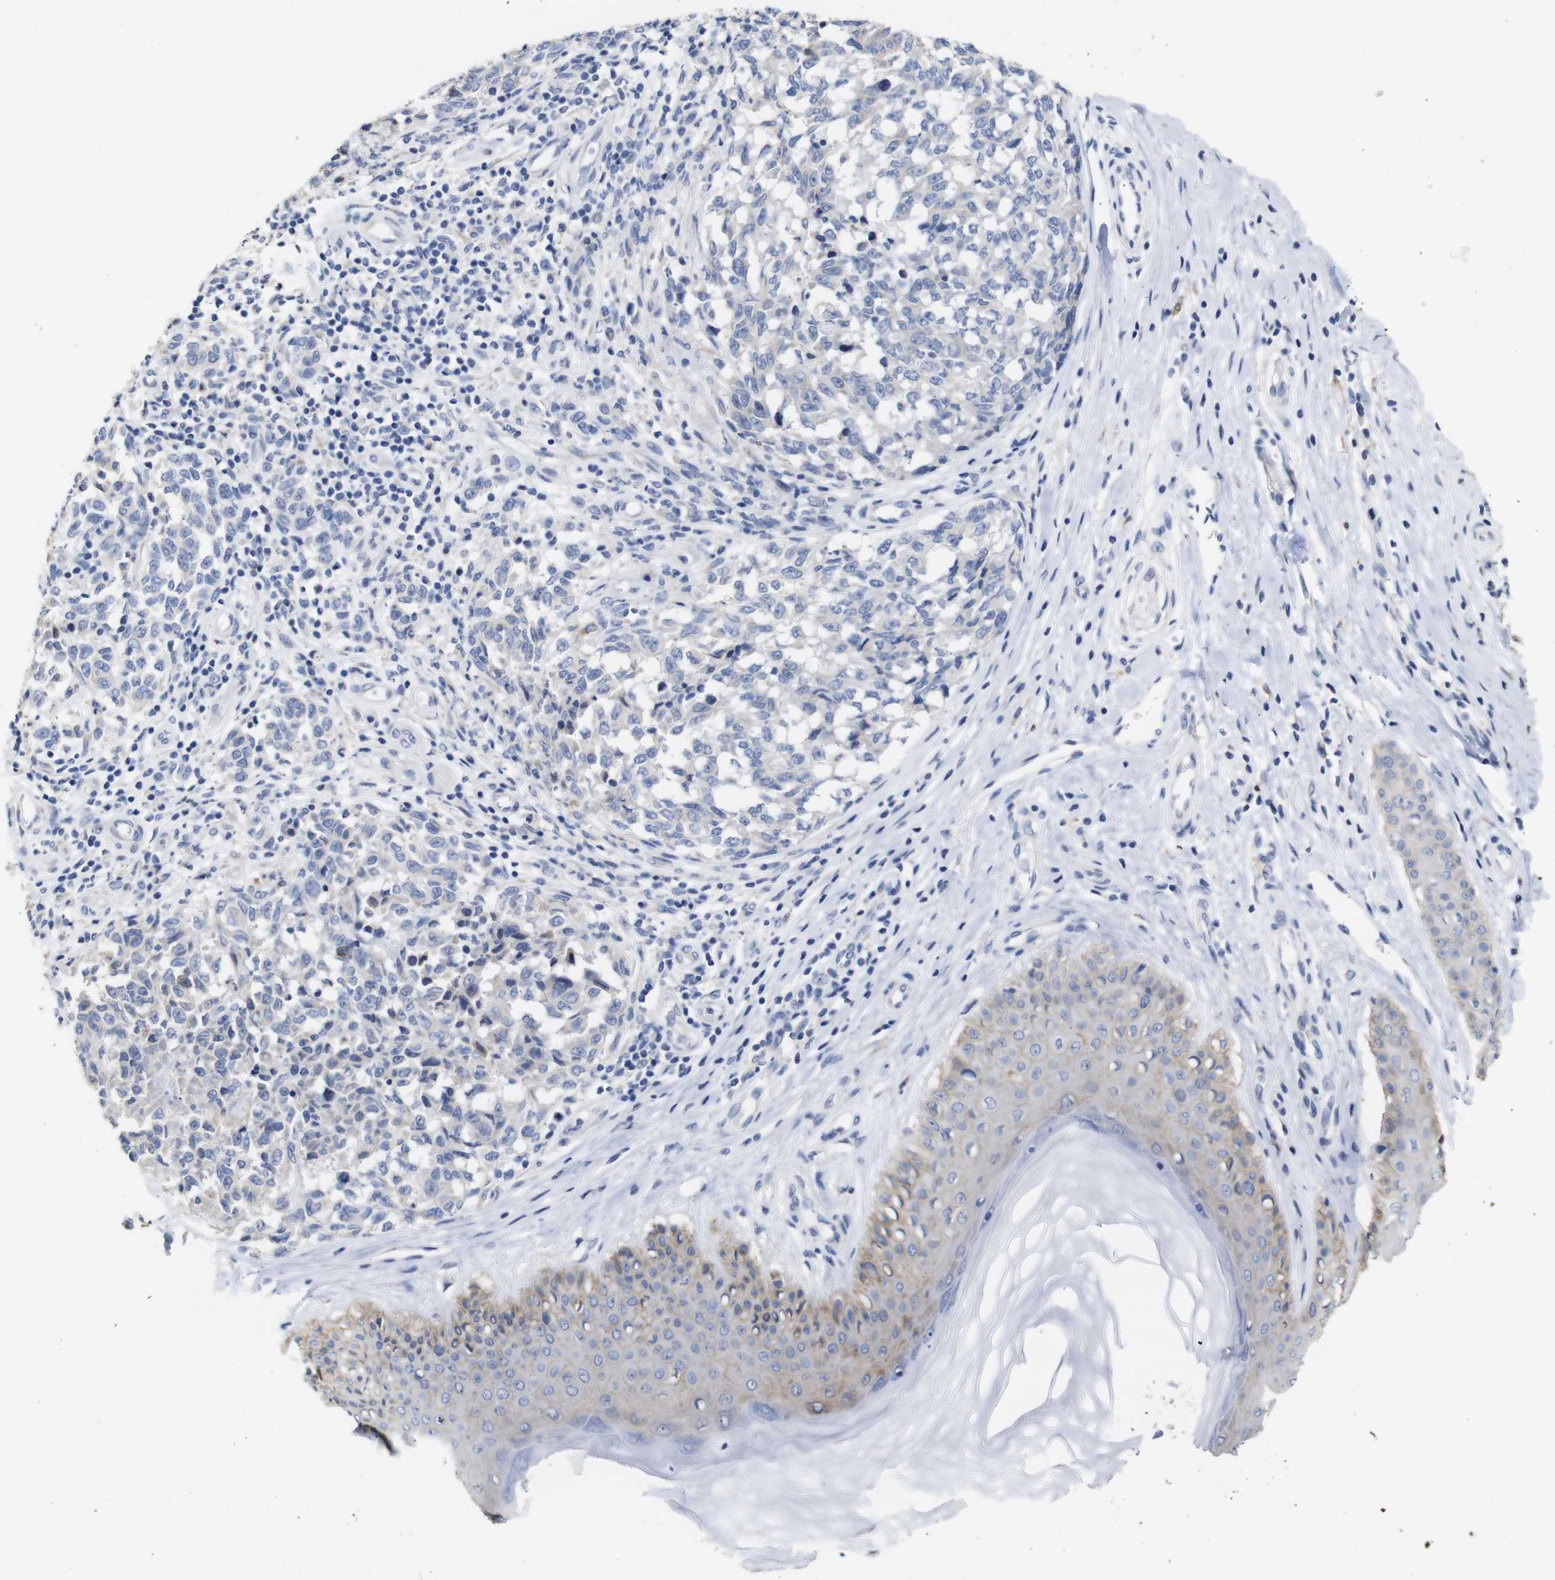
{"staining": {"intensity": "negative", "quantity": "none", "location": "none"}, "tissue": "melanoma", "cell_type": "Tumor cells", "image_type": "cancer", "snomed": [{"axis": "morphology", "description": "Malignant melanoma, NOS"}, {"axis": "topography", "description": "Skin"}], "caption": "Tumor cells are negative for protein expression in human malignant melanoma.", "gene": "TCEAL9", "patient": {"sex": "female", "age": 64}}